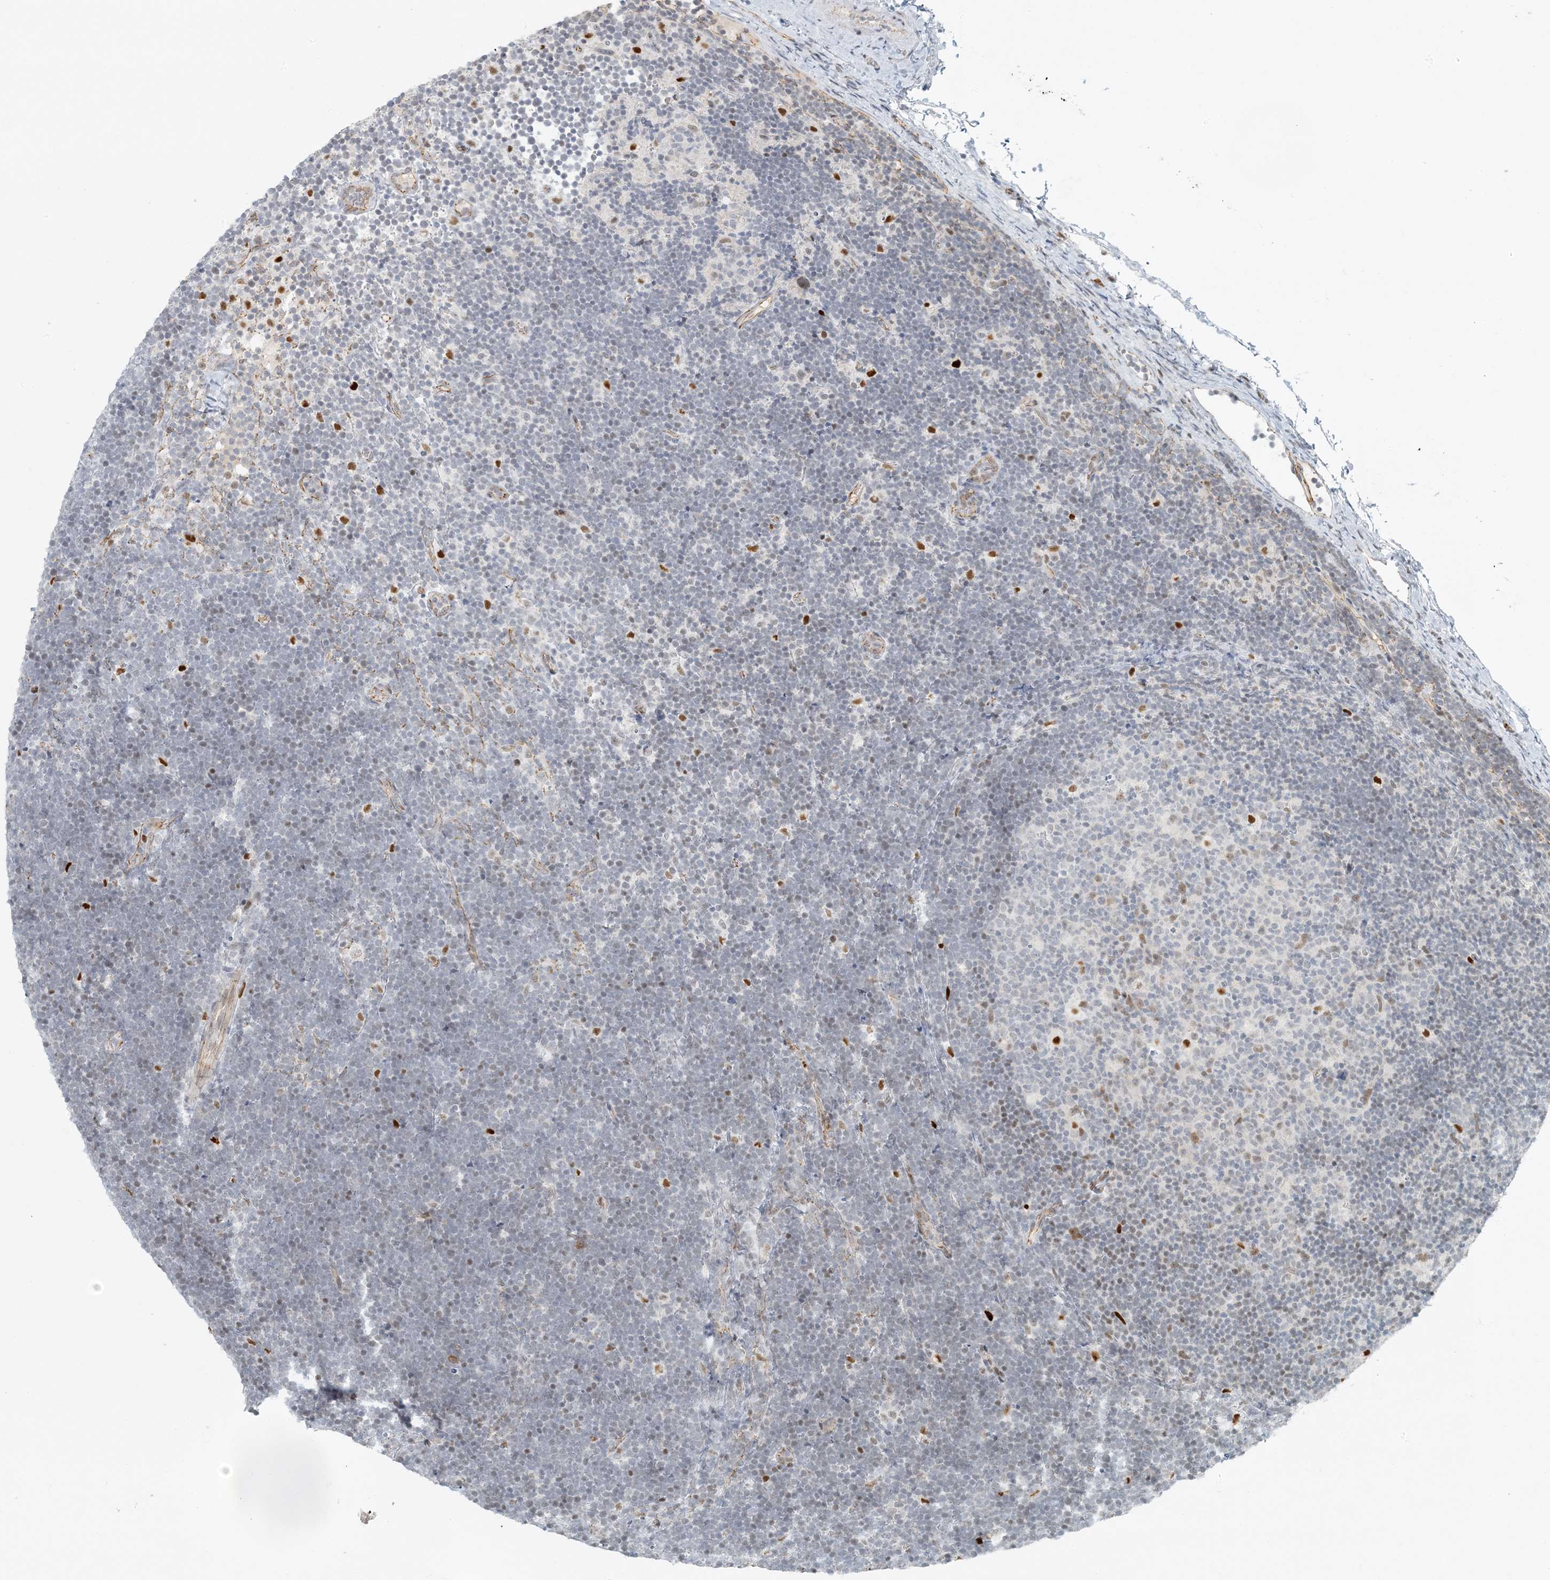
{"staining": {"intensity": "negative", "quantity": "none", "location": "none"}, "tissue": "lymphoma", "cell_type": "Tumor cells", "image_type": "cancer", "snomed": [{"axis": "morphology", "description": "Malignant lymphoma, non-Hodgkin's type, High grade"}, {"axis": "topography", "description": "Lymph node"}], "caption": "Immunohistochemistry image of human high-grade malignant lymphoma, non-Hodgkin's type stained for a protein (brown), which reveals no expression in tumor cells. (Immunohistochemistry (ihc), brightfield microscopy, high magnification).", "gene": "AK9", "patient": {"sex": "male", "age": 13}}